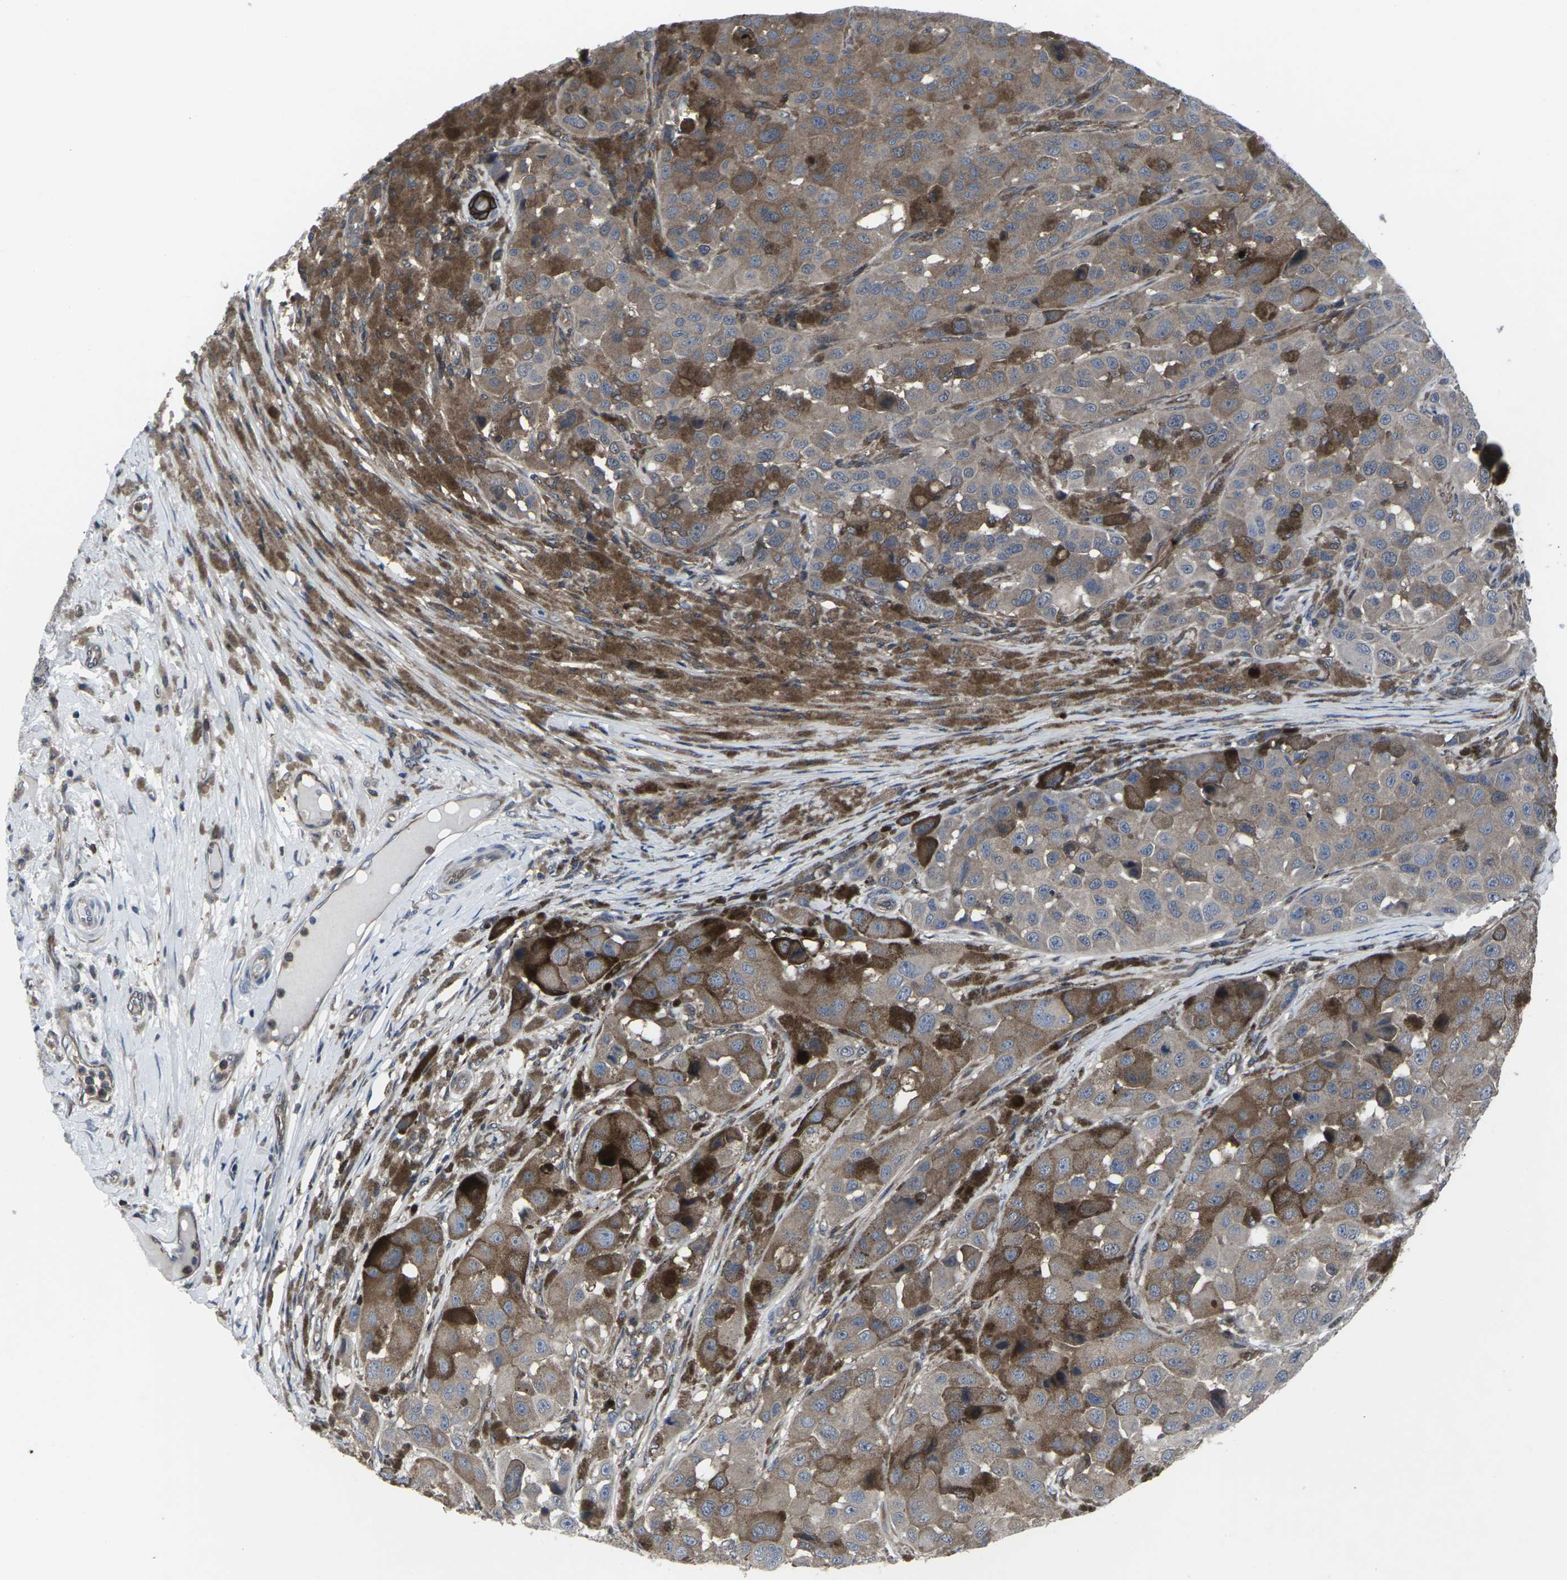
{"staining": {"intensity": "moderate", "quantity": ">75%", "location": "cytoplasmic/membranous"}, "tissue": "melanoma", "cell_type": "Tumor cells", "image_type": "cancer", "snomed": [{"axis": "morphology", "description": "Malignant melanoma, NOS"}, {"axis": "topography", "description": "Skin"}], "caption": "This is a micrograph of immunohistochemistry staining of malignant melanoma, which shows moderate staining in the cytoplasmic/membranous of tumor cells.", "gene": "HPRT1", "patient": {"sex": "male", "age": 96}}